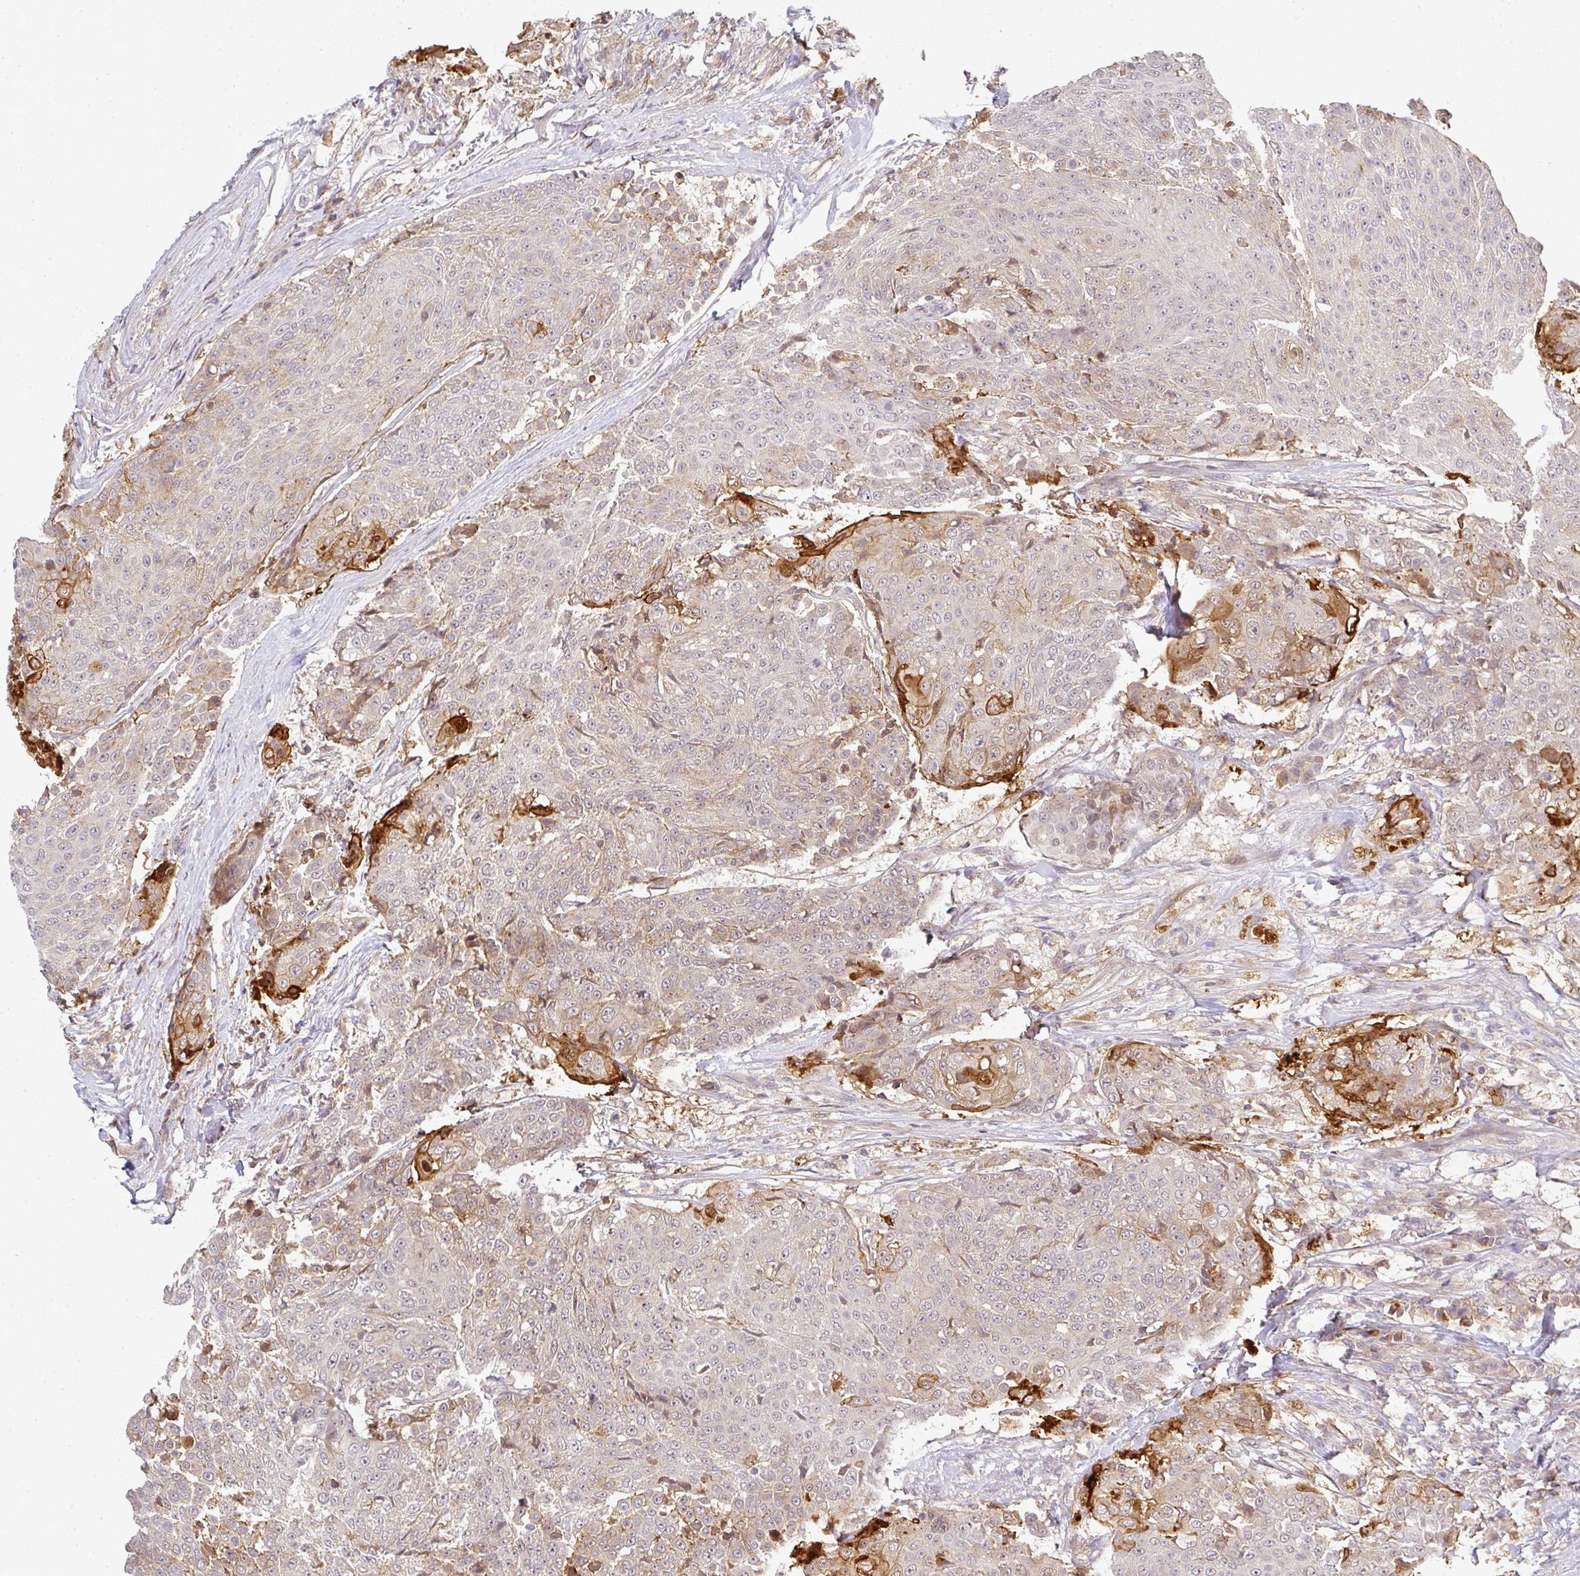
{"staining": {"intensity": "strong", "quantity": "<25%", "location": "cytoplasmic/membranous"}, "tissue": "urothelial cancer", "cell_type": "Tumor cells", "image_type": "cancer", "snomed": [{"axis": "morphology", "description": "Urothelial carcinoma, High grade"}, {"axis": "topography", "description": "Urinary bladder"}], "caption": "High-magnification brightfield microscopy of urothelial carcinoma (high-grade) stained with DAB (3,3'-diaminobenzidine) (brown) and counterstained with hematoxylin (blue). tumor cells exhibit strong cytoplasmic/membranous positivity is seen in approximately<25% of cells. The protein of interest is stained brown, and the nuclei are stained in blue (DAB IHC with brightfield microscopy, high magnification).", "gene": "FAM153A", "patient": {"sex": "female", "age": 63}}